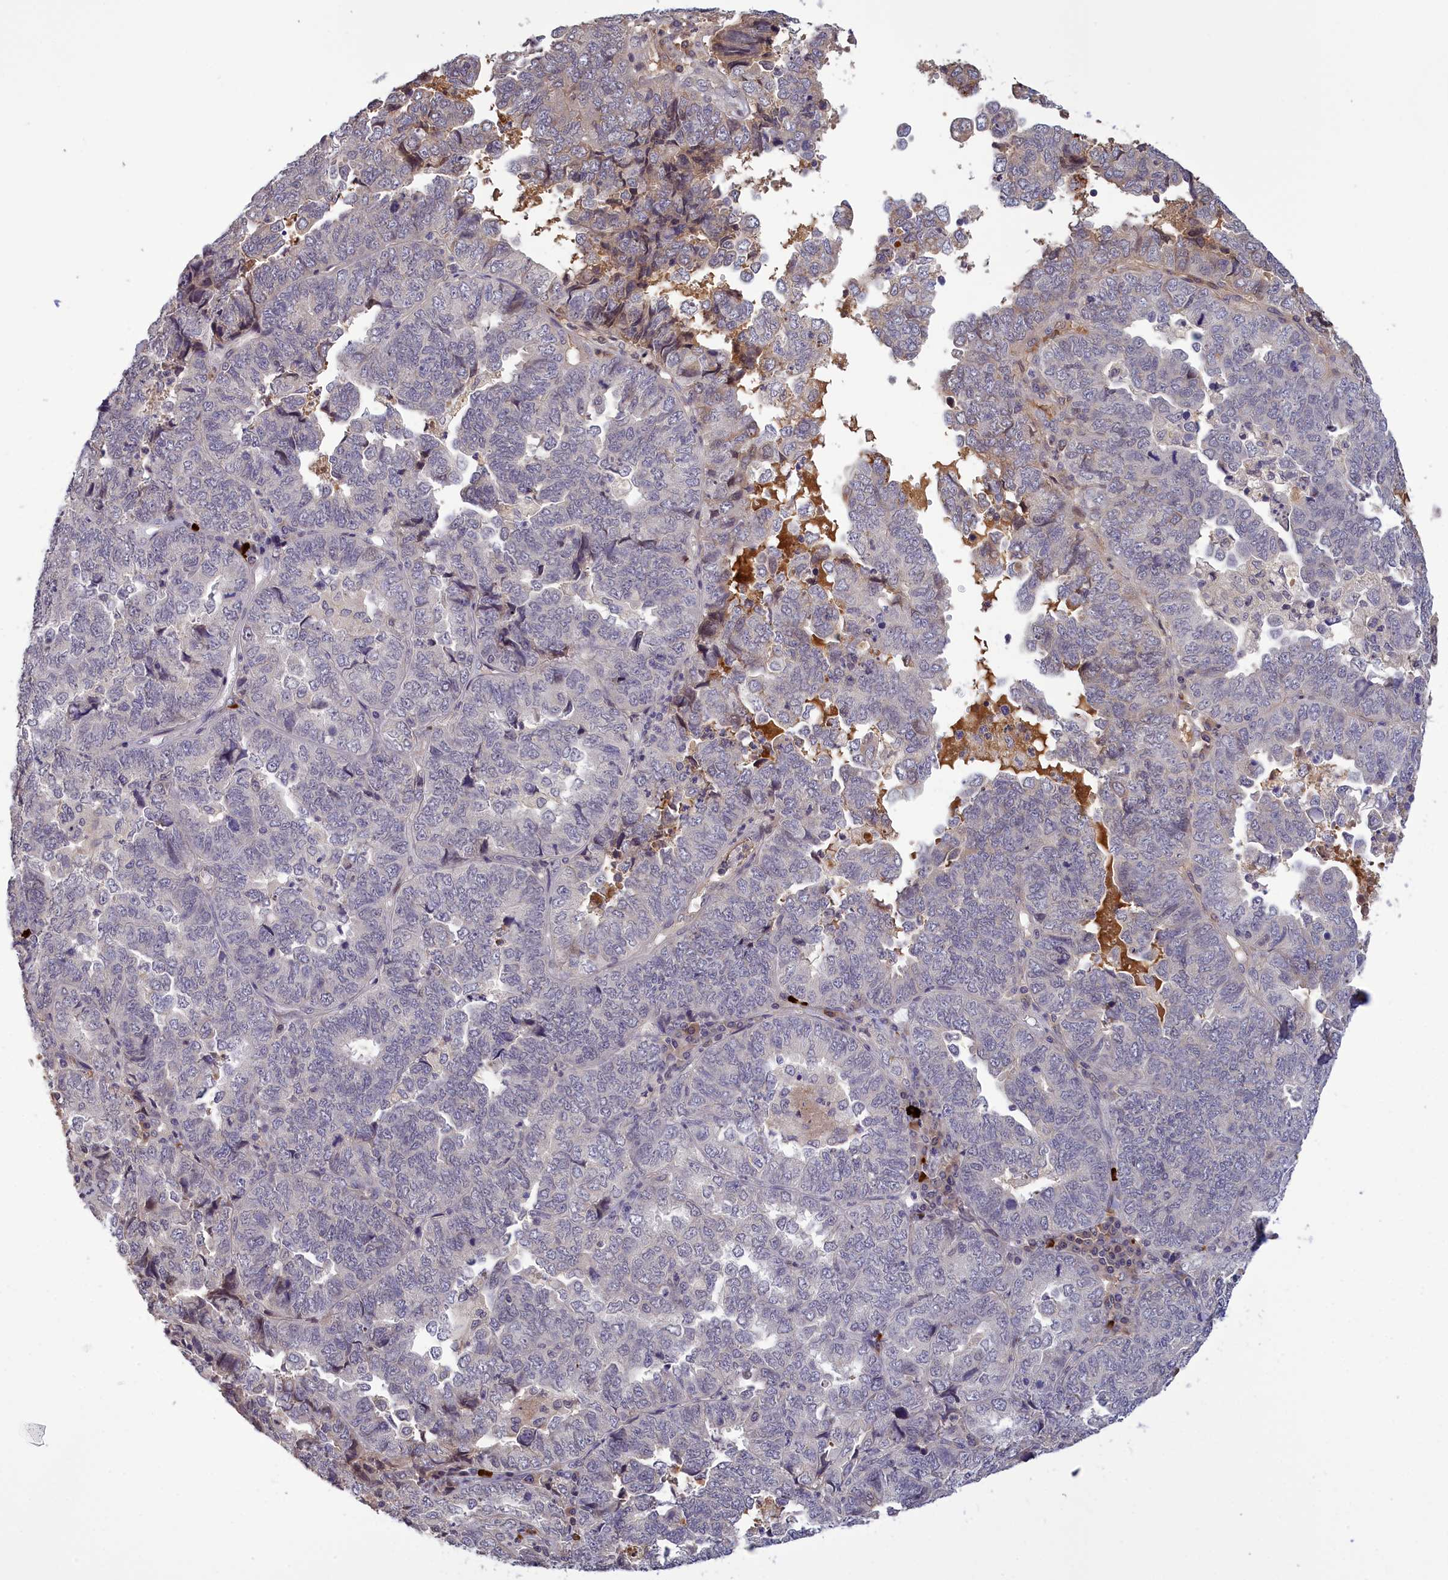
{"staining": {"intensity": "negative", "quantity": "none", "location": "none"}, "tissue": "endometrial cancer", "cell_type": "Tumor cells", "image_type": "cancer", "snomed": [{"axis": "morphology", "description": "Adenocarcinoma, NOS"}, {"axis": "topography", "description": "Endometrium"}], "caption": "High power microscopy micrograph of an immunohistochemistry (IHC) image of endometrial cancer (adenocarcinoma), revealing no significant staining in tumor cells. (DAB IHC, high magnification).", "gene": "RRAD", "patient": {"sex": "female", "age": 79}}